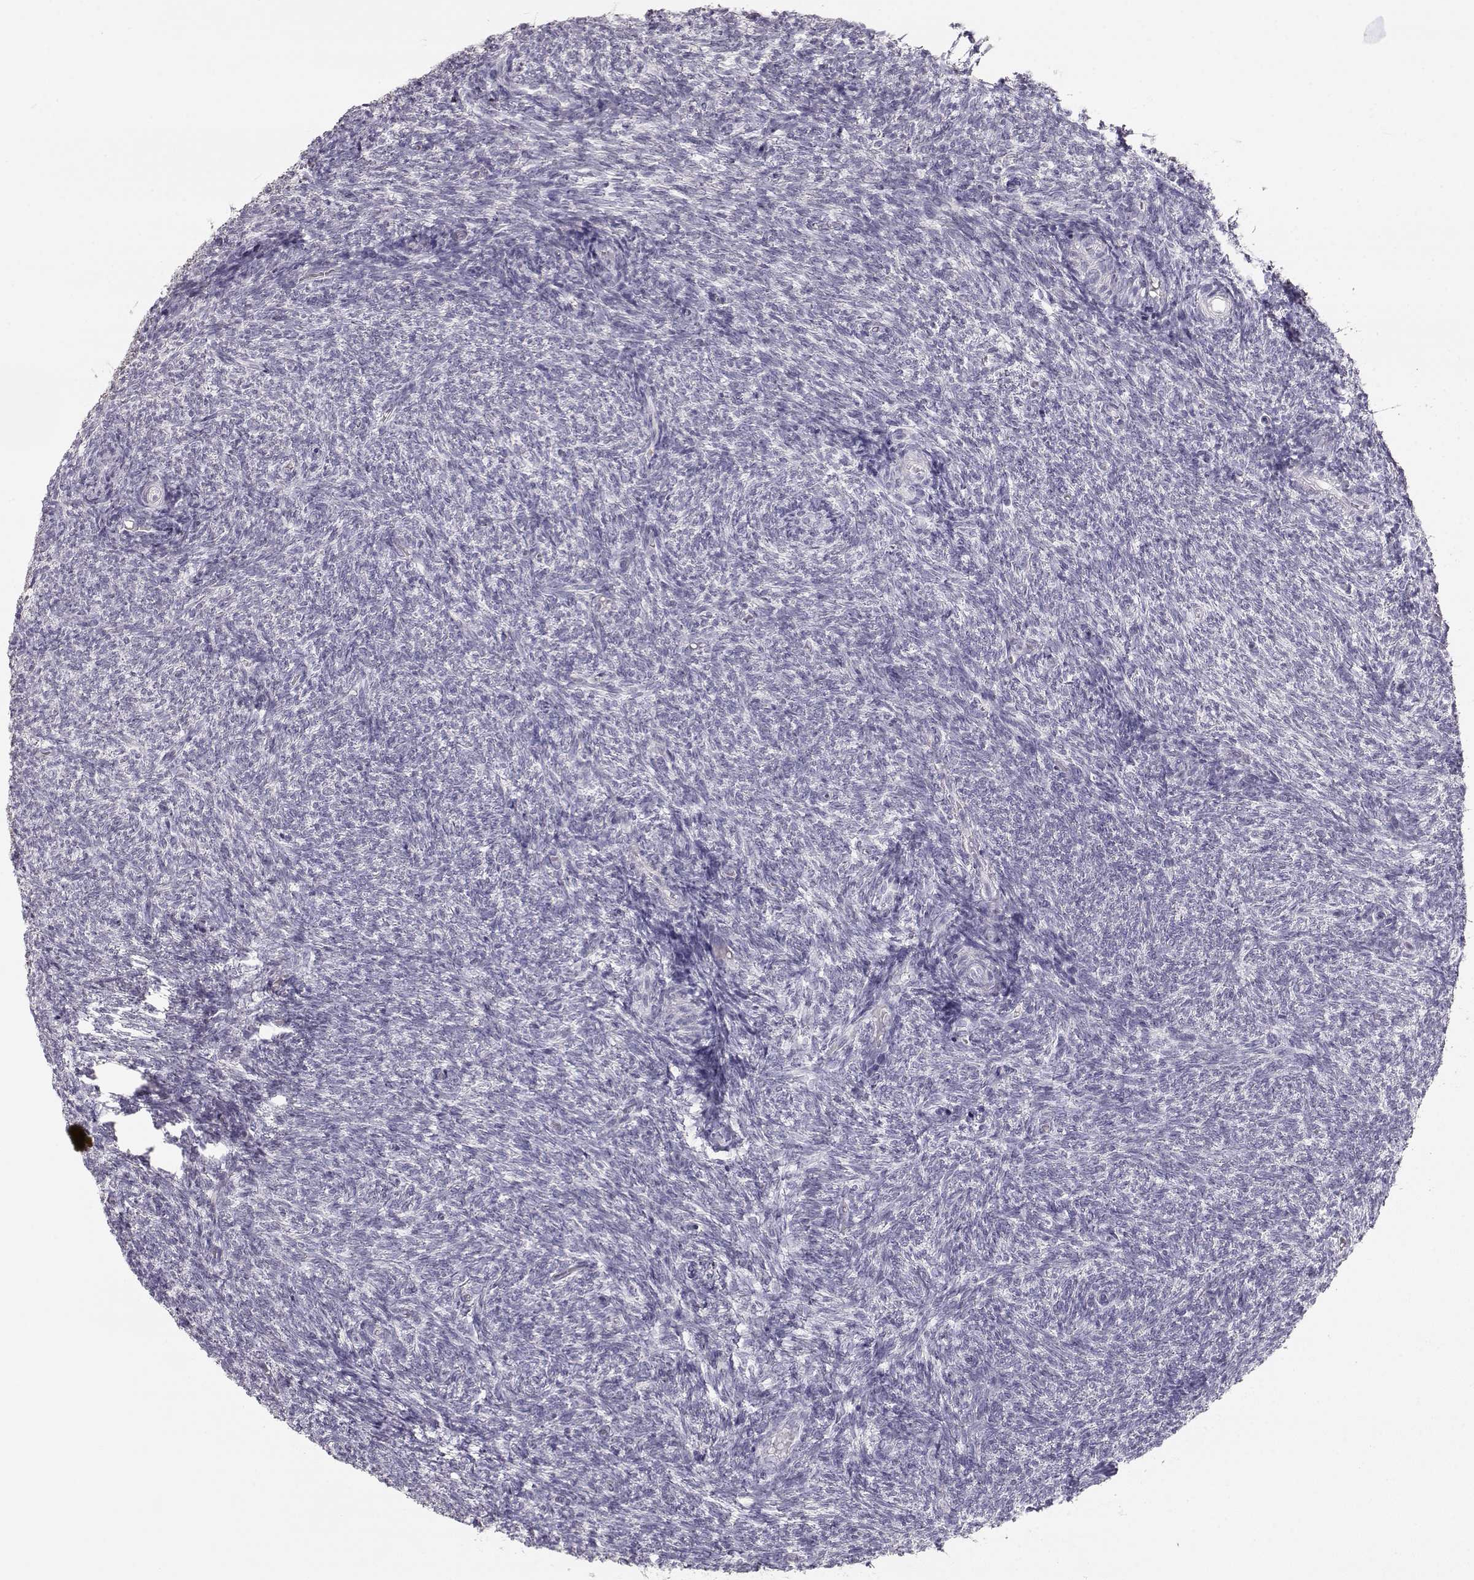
{"staining": {"intensity": "negative", "quantity": "none", "location": "none"}, "tissue": "ovary", "cell_type": "Follicle cells", "image_type": "normal", "snomed": [{"axis": "morphology", "description": "Normal tissue, NOS"}, {"axis": "topography", "description": "Ovary"}], "caption": "Protein analysis of unremarkable ovary exhibits no significant positivity in follicle cells. (DAB IHC with hematoxylin counter stain).", "gene": "TKTL1", "patient": {"sex": "female", "age": 39}}